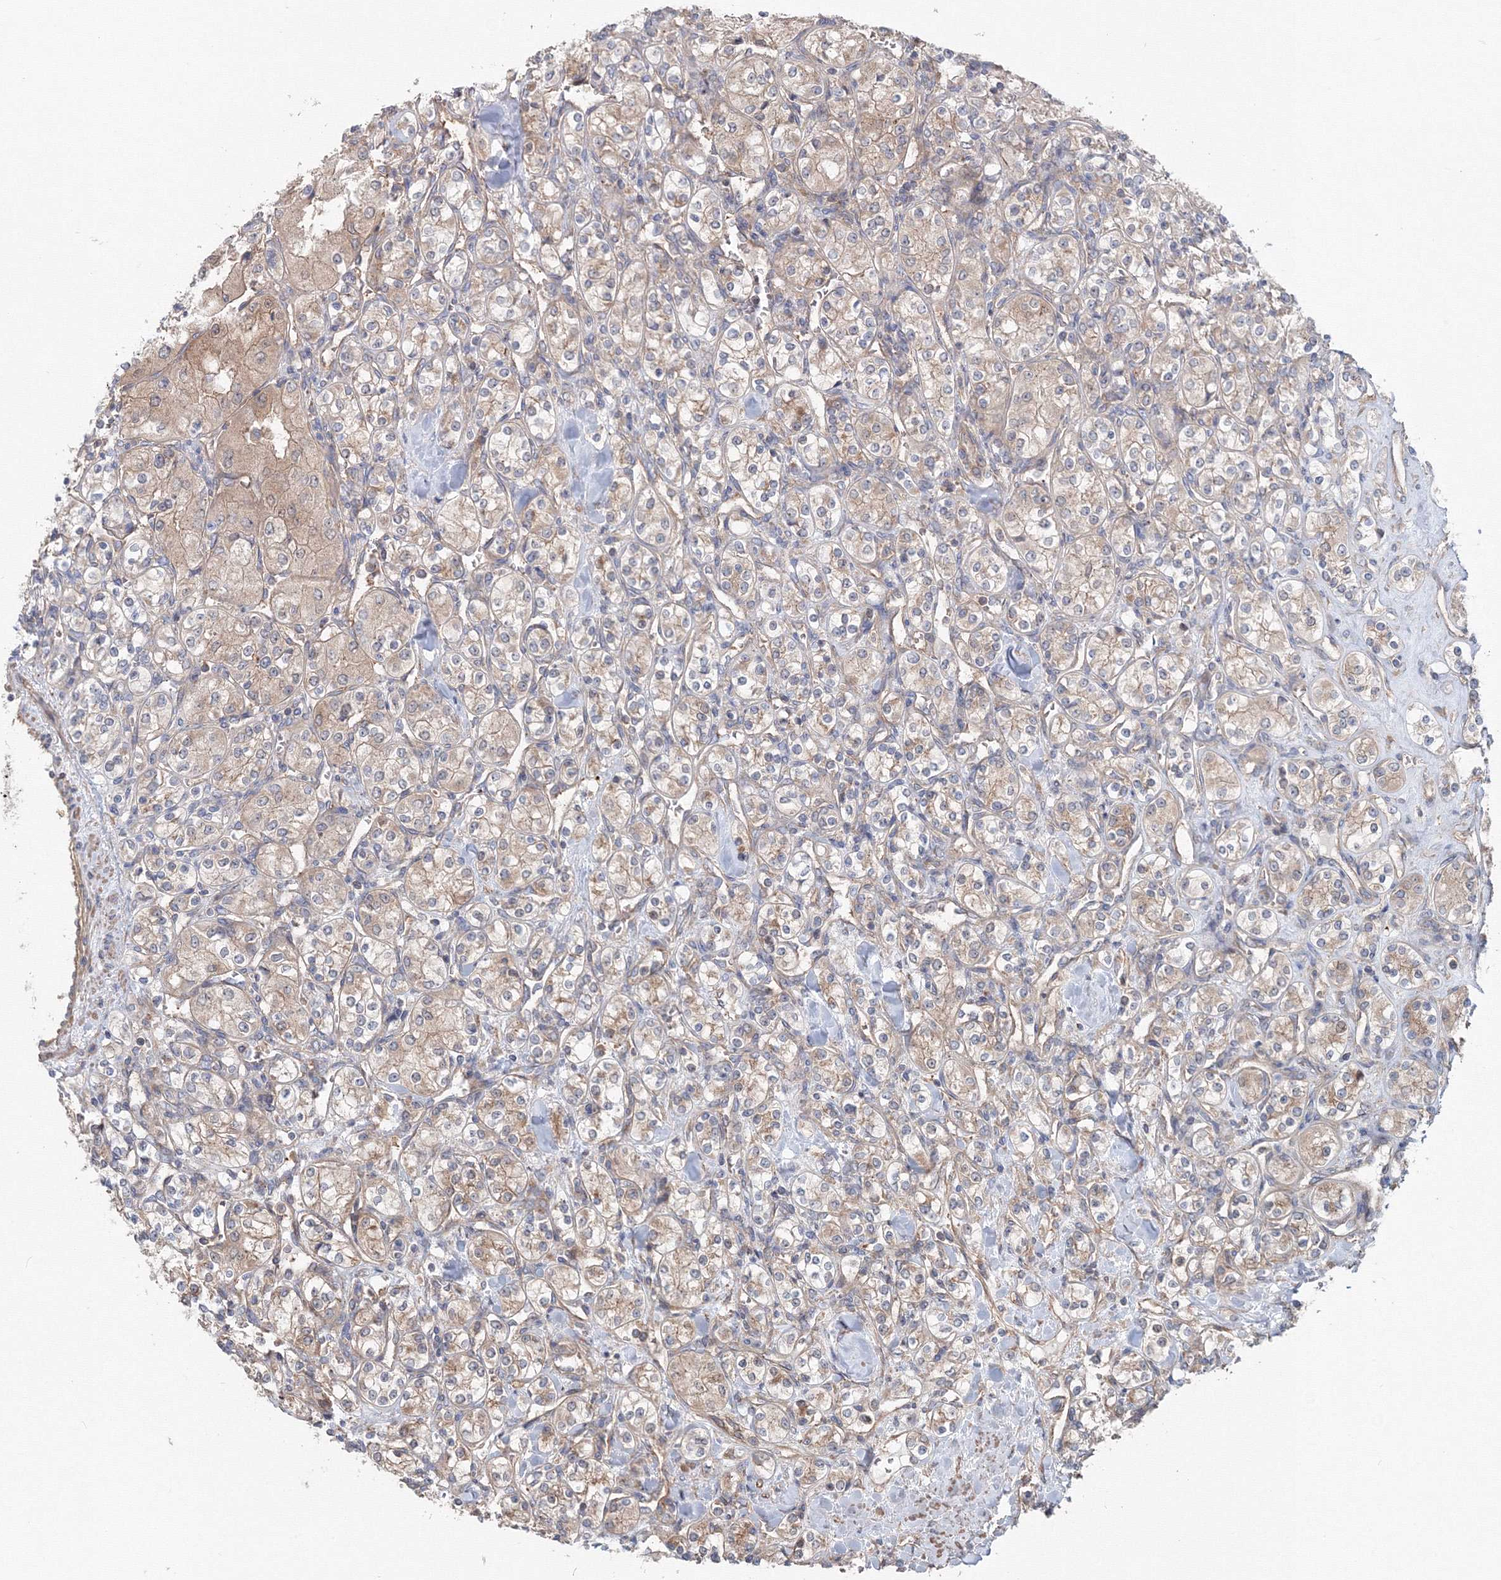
{"staining": {"intensity": "weak", "quantity": ">75%", "location": "cytoplasmic/membranous"}, "tissue": "renal cancer", "cell_type": "Tumor cells", "image_type": "cancer", "snomed": [{"axis": "morphology", "description": "Adenocarcinoma, NOS"}, {"axis": "topography", "description": "Kidney"}], "caption": "Renal cancer stained with immunohistochemistry (IHC) displays weak cytoplasmic/membranous positivity in about >75% of tumor cells.", "gene": "EXOC1", "patient": {"sex": "male", "age": 77}}